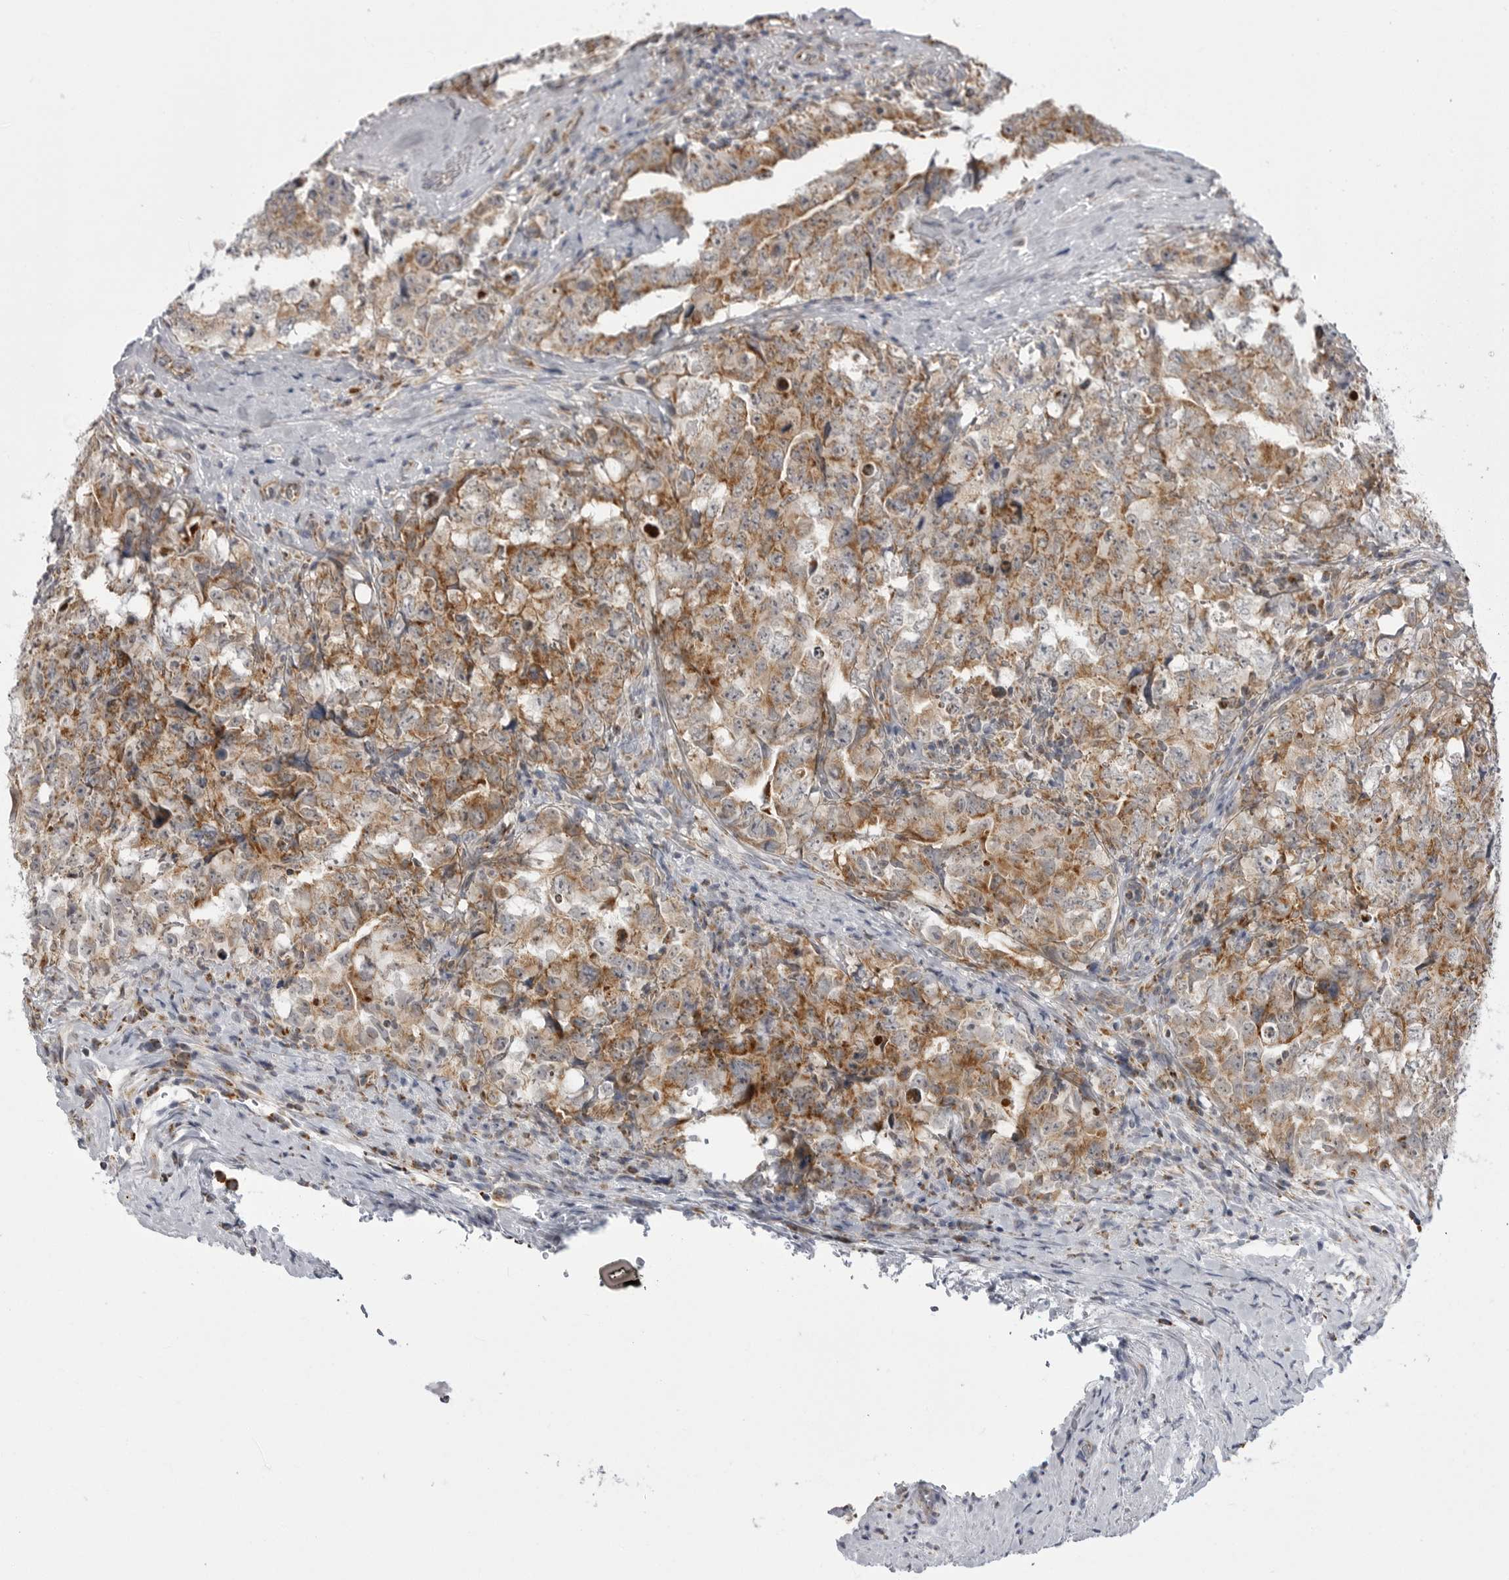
{"staining": {"intensity": "moderate", "quantity": ">75%", "location": "cytoplasmic/membranous"}, "tissue": "testis cancer", "cell_type": "Tumor cells", "image_type": "cancer", "snomed": [{"axis": "morphology", "description": "Carcinoma, Embryonal, NOS"}, {"axis": "topography", "description": "Testis"}], "caption": "Human testis embryonal carcinoma stained with a brown dye demonstrates moderate cytoplasmic/membranous positive staining in about >75% of tumor cells.", "gene": "FH", "patient": {"sex": "male", "age": 26}}